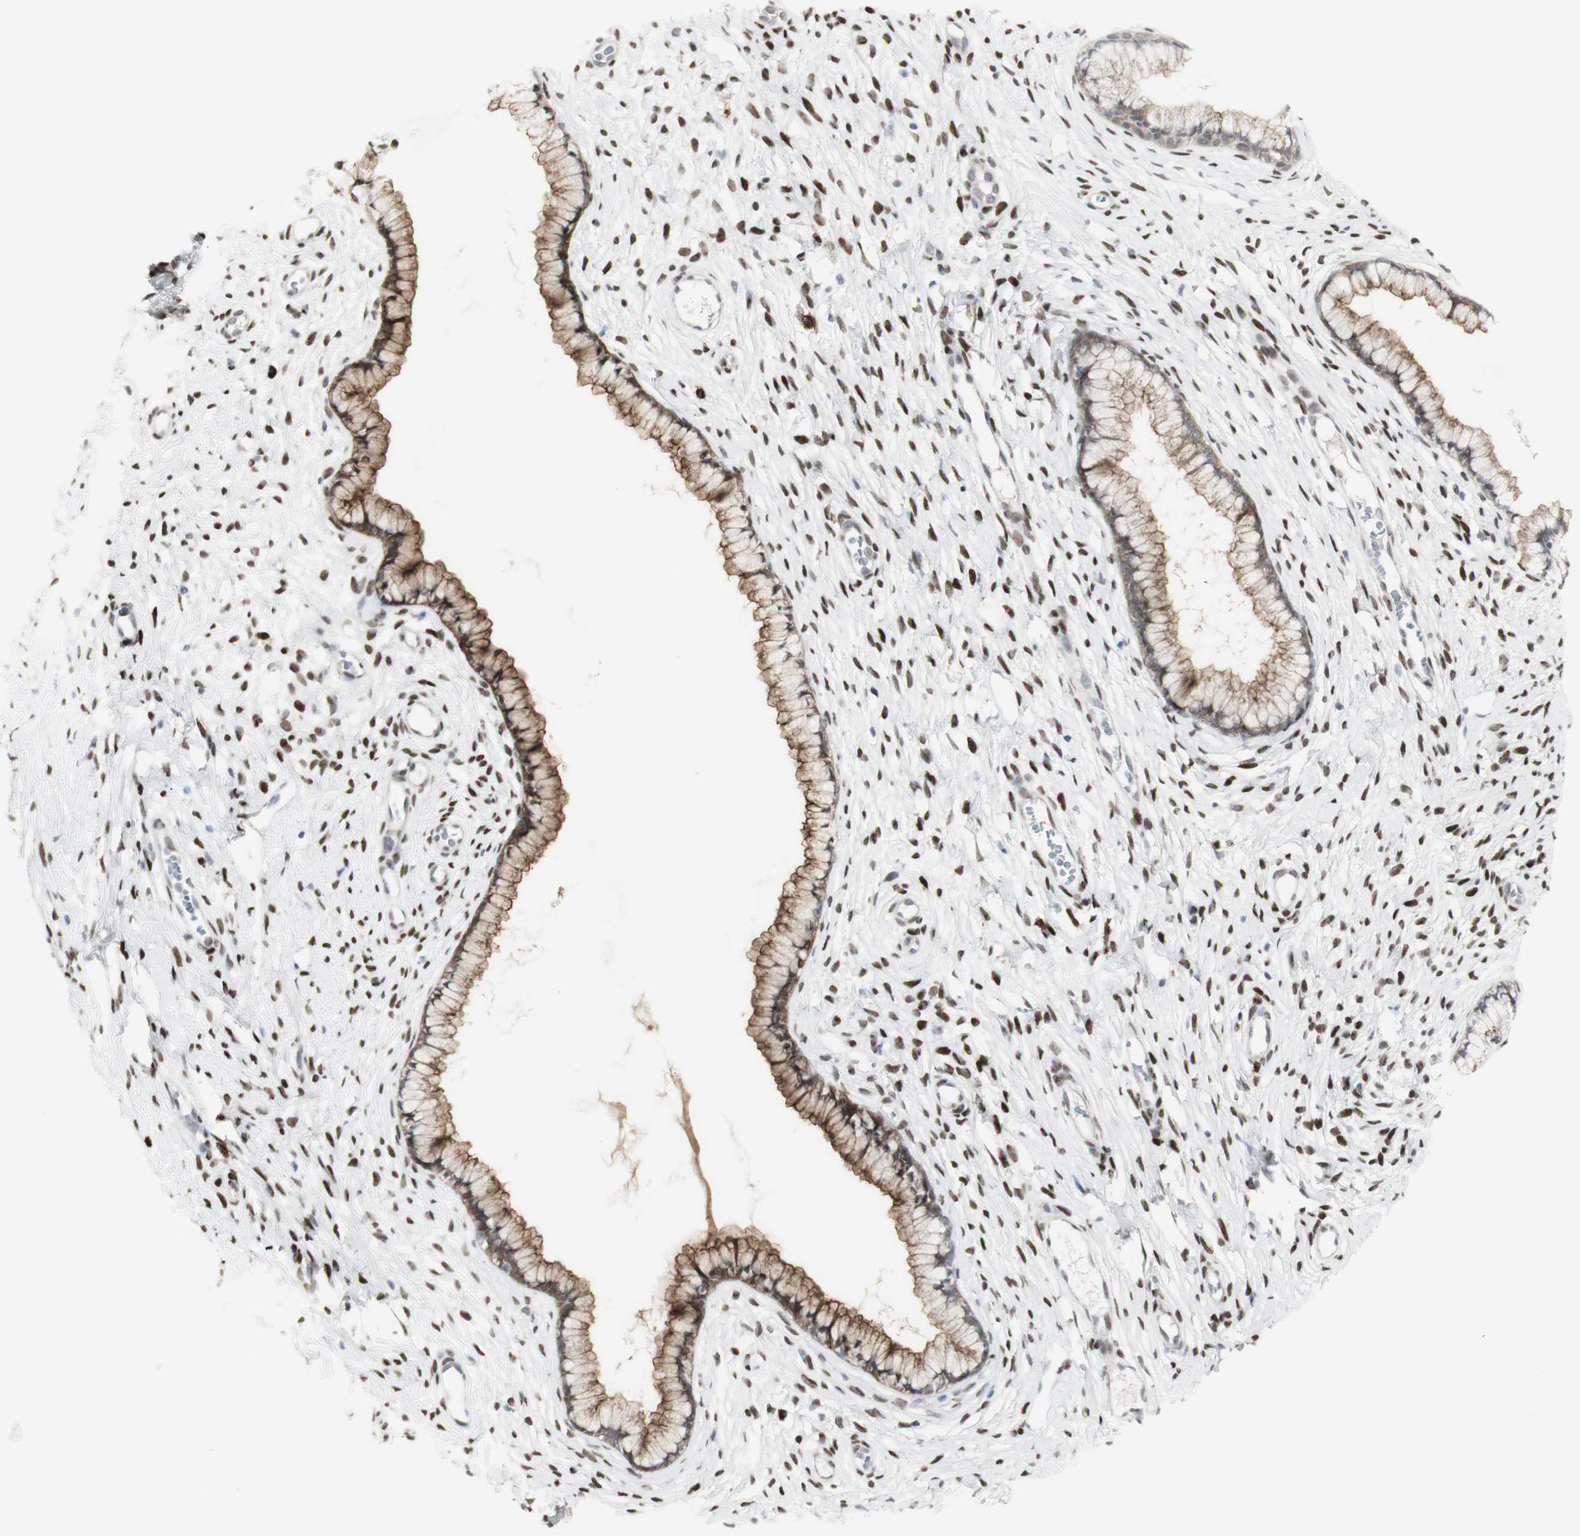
{"staining": {"intensity": "moderate", "quantity": ">75%", "location": "cytoplasmic/membranous"}, "tissue": "cervix", "cell_type": "Glandular cells", "image_type": "normal", "snomed": [{"axis": "morphology", "description": "Normal tissue, NOS"}, {"axis": "topography", "description": "Cervix"}], "caption": "IHC histopathology image of unremarkable cervix: cervix stained using immunohistochemistry (IHC) displays medium levels of moderate protein expression localized specifically in the cytoplasmic/membranous of glandular cells, appearing as a cytoplasmic/membranous brown color.", "gene": "C1orf116", "patient": {"sex": "female", "age": 65}}